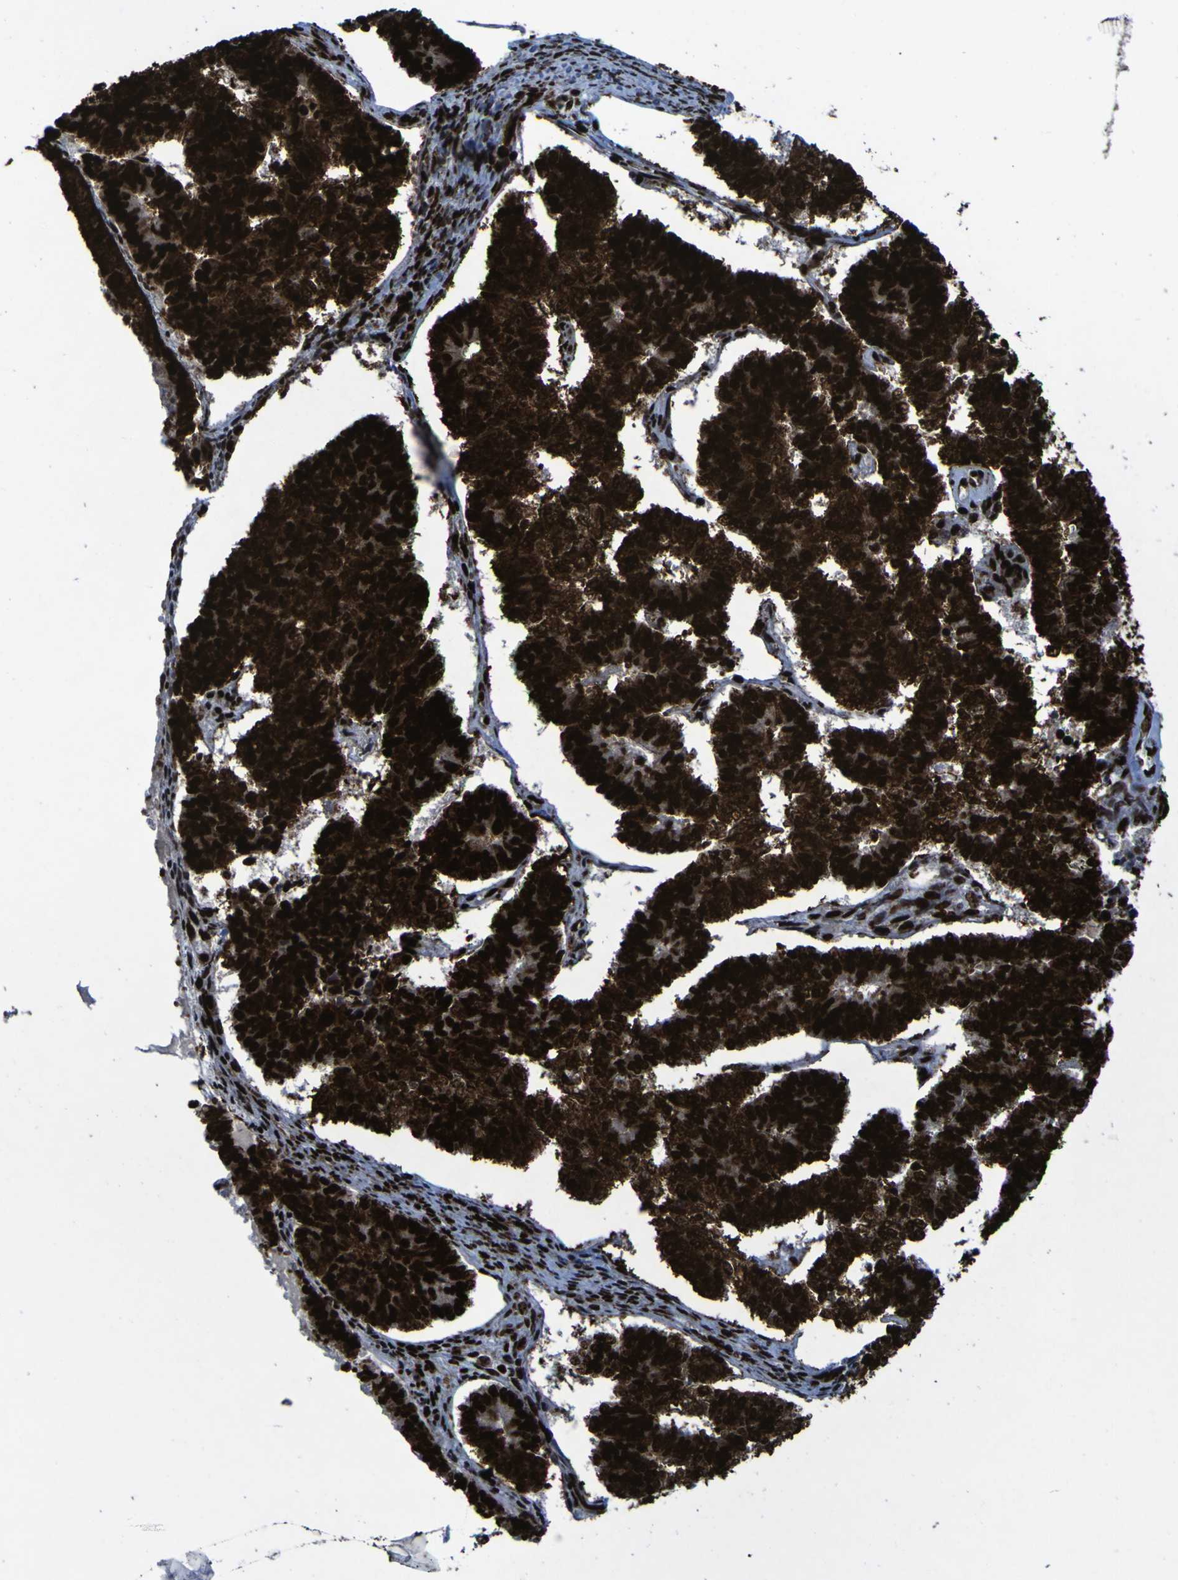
{"staining": {"intensity": "strong", "quantity": ">75%", "location": "nuclear"}, "tissue": "endometrial cancer", "cell_type": "Tumor cells", "image_type": "cancer", "snomed": [{"axis": "morphology", "description": "Adenocarcinoma, NOS"}, {"axis": "topography", "description": "Endometrium"}], "caption": "There is high levels of strong nuclear staining in tumor cells of endometrial cancer (adenocarcinoma), as demonstrated by immunohistochemical staining (brown color).", "gene": "NPM1", "patient": {"sex": "female", "age": 70}}